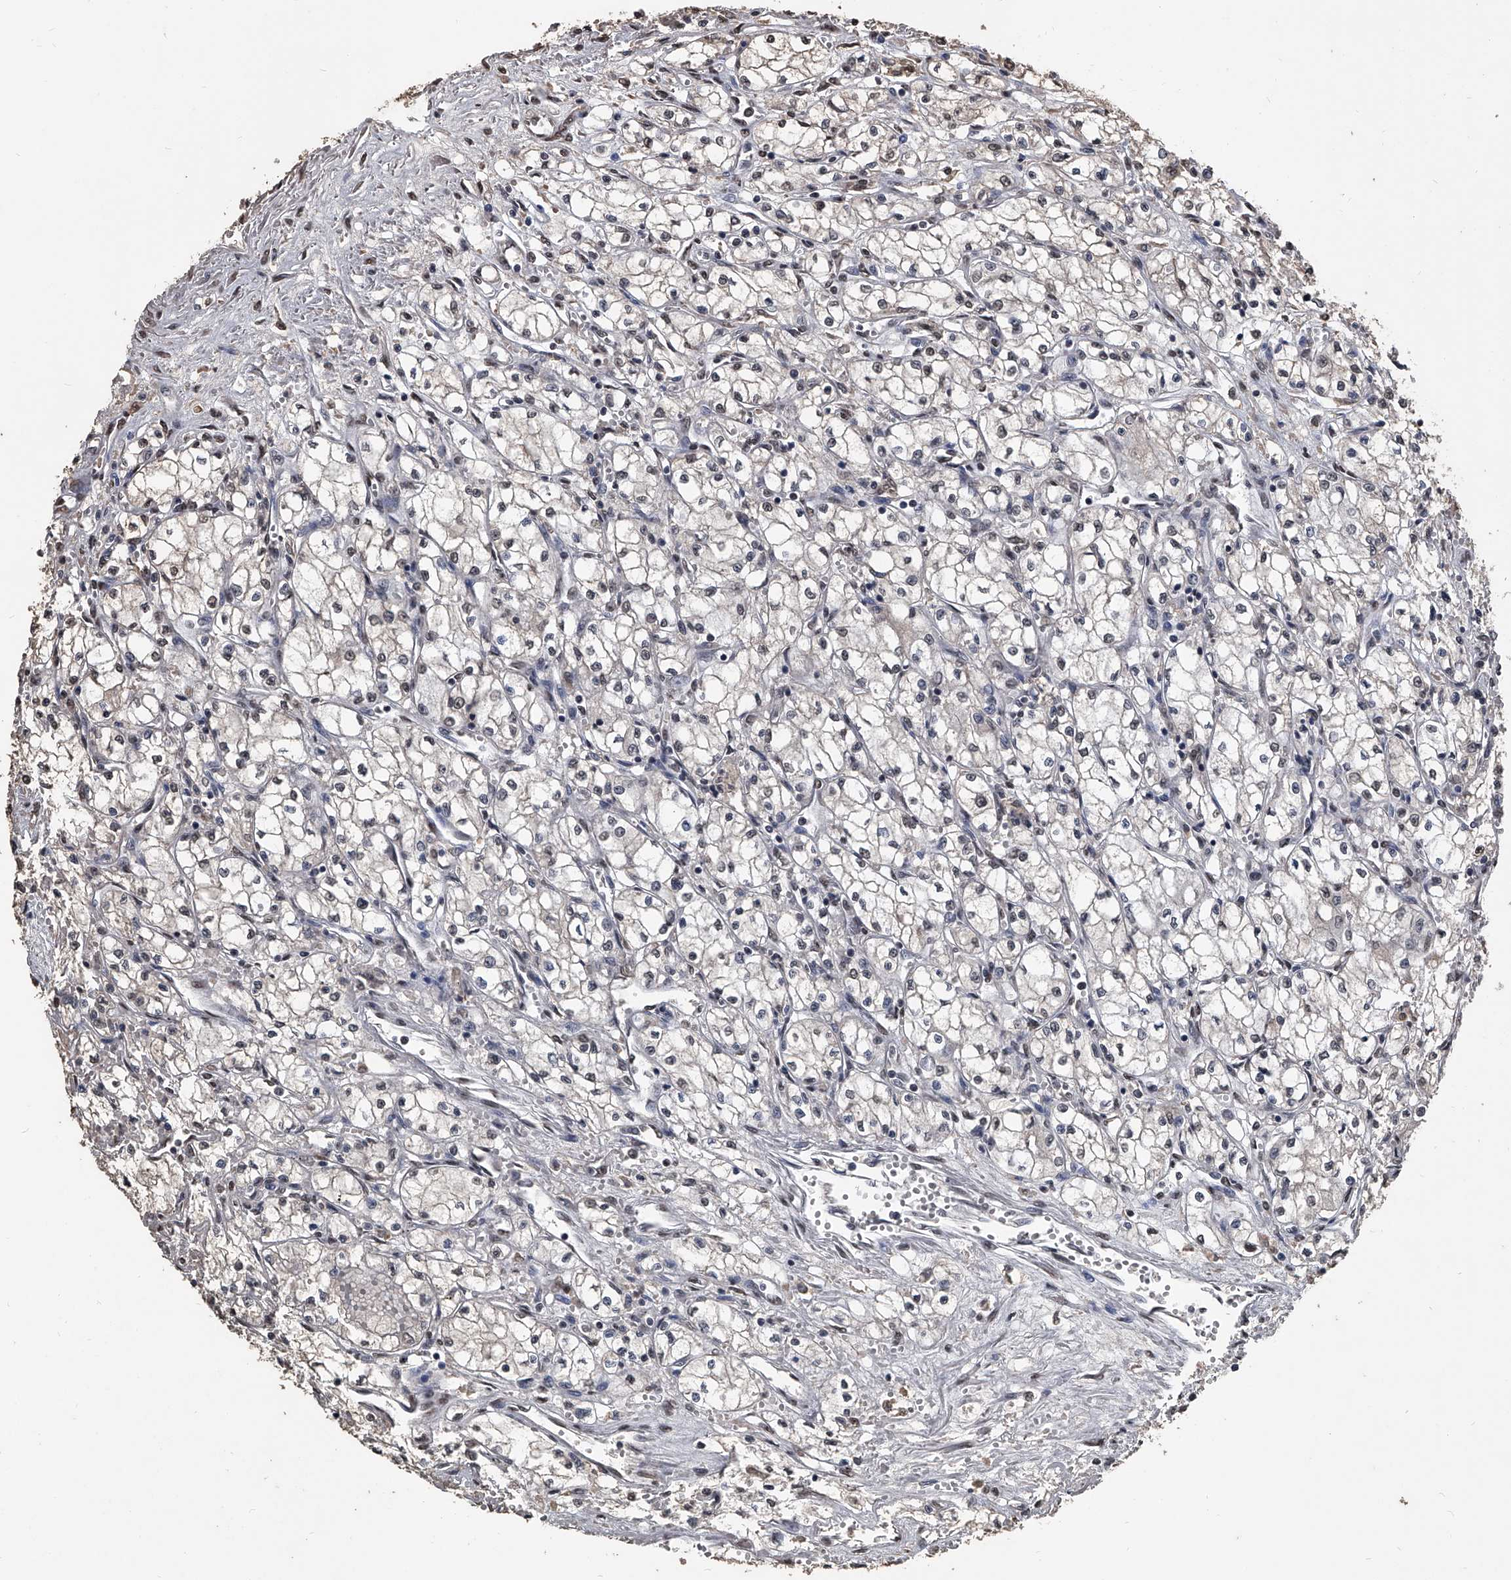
{"staining": {"intensity": "weak", "quantity": "25%-75%", "location": "nuclear"}, "tissue": "renal cancer", "cell_type": "Tumor cells", "image_type": "cancer", "snomed": [{"axis": "morphology", "description": "Normal tissue, NOS"}, {"axis": "morphology", "description": "Adenocarcinoma, NOS"}, {"axis": "topography", "description": "Kidney"}], "caption": "About 25%-75% of tumor cells in human adenocarcinoma (renal) reveal weak nuclear protein expression as visualized by brown immunohistochemical staining.", "gene": "MATR3", "patient": {"sex": "male", "age": 59}}